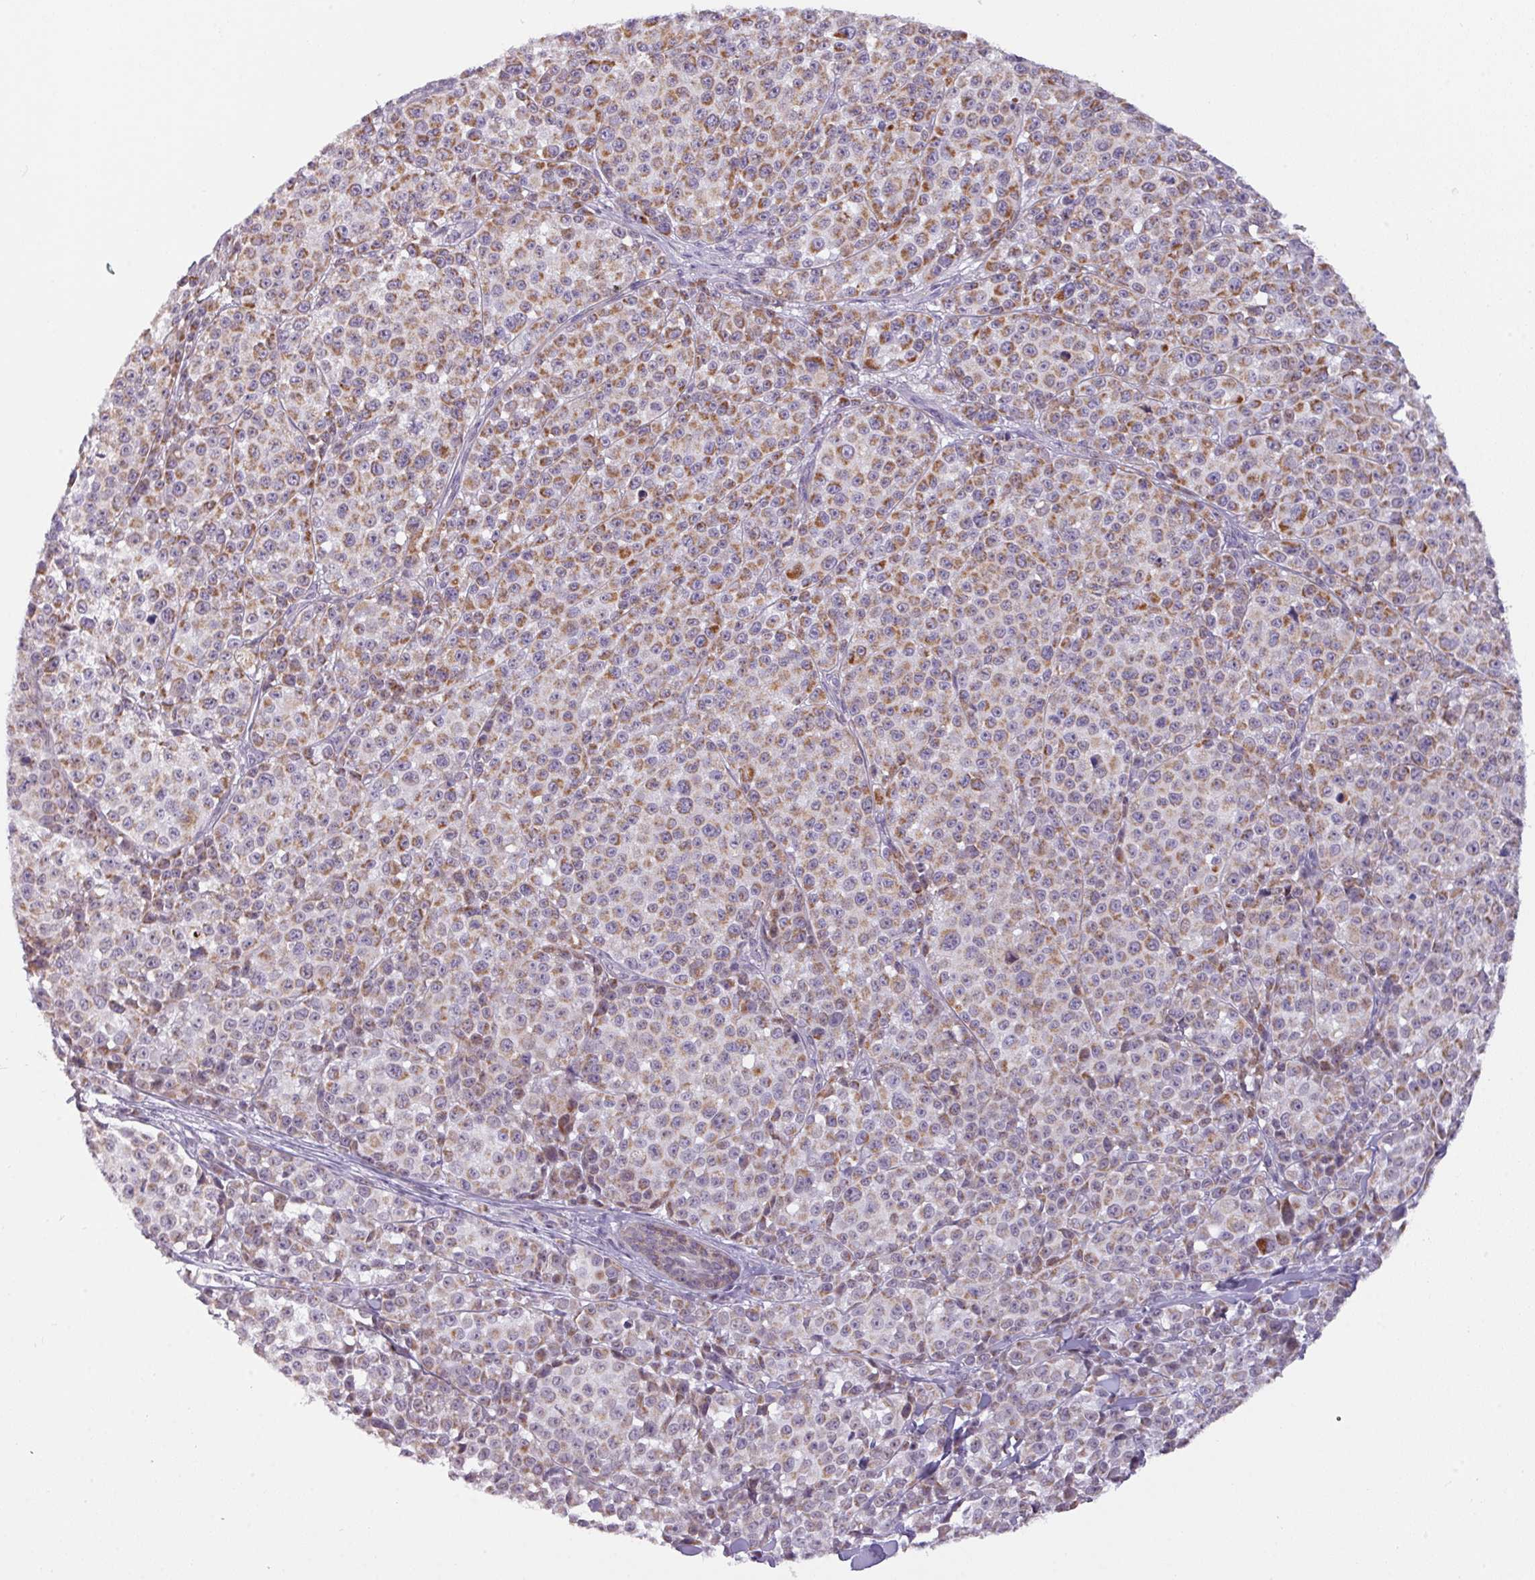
{"staining": {"intensity": "moderate", "quantity": "25%-75%", "location": "cytoplasmic/membranous"}, "tissue": "melanoma", "cell_type": "Tumor cells", "image_type": "cancer", "snomed": [{"axis": "morphology", "description": "Malignant melanoma, NOS"}, {"axis": "topography", "description": "Skin"}], "caption": "An immunohistochemistry image of tumor tissue is shown. Protein staining in brown shows moderate cytoplasmic/membranous positivity in melanoma within tumor cells. Ihc stains the protein of interest in brown and the nuclei are stained blue.", "gene": "C2orf68", "patient": {"sex": "female", "age": 35}}